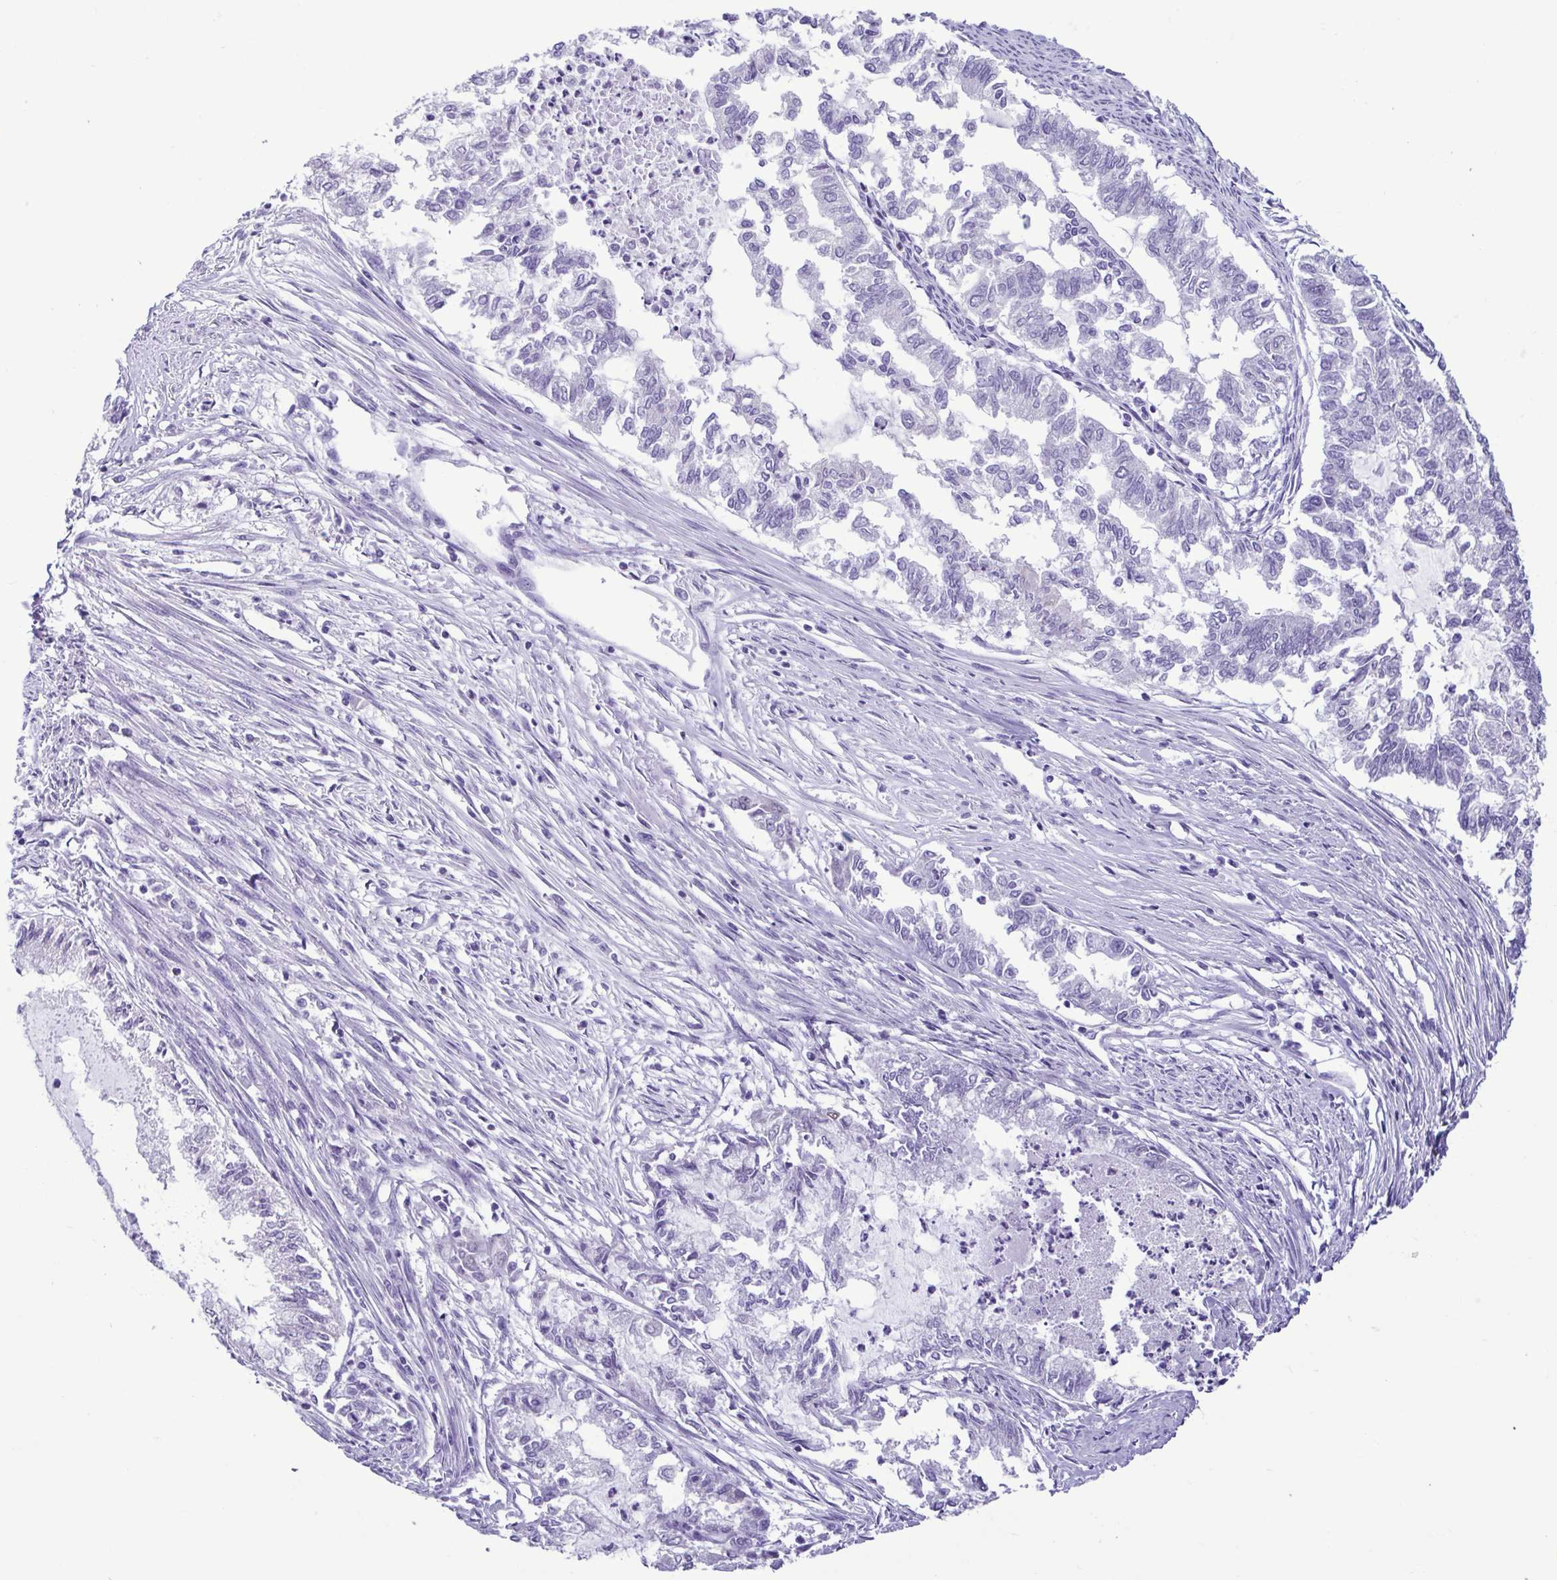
{"staining": {"intensity": "negative", "quantity": "none", "location": "none"}, "tissue": "endometrial cancer", "cell_type": "Tumor cells", "image_type": "cancer", "snomed": [{"axis": "morphology", "description": "Adenocarcinoma, NOS"}, {"axis": "topography", "description": "Endometrium"}], "caption": "Photomicrograph shows no significant protein positivity in tumor cells of endometrial cancer. (Brightfield microscopy of DAB (3,3'-diaminobenzidine) IHC at high magnification).", "gene": "CBY2", "patient": {"sex": "female", "age": 79}}